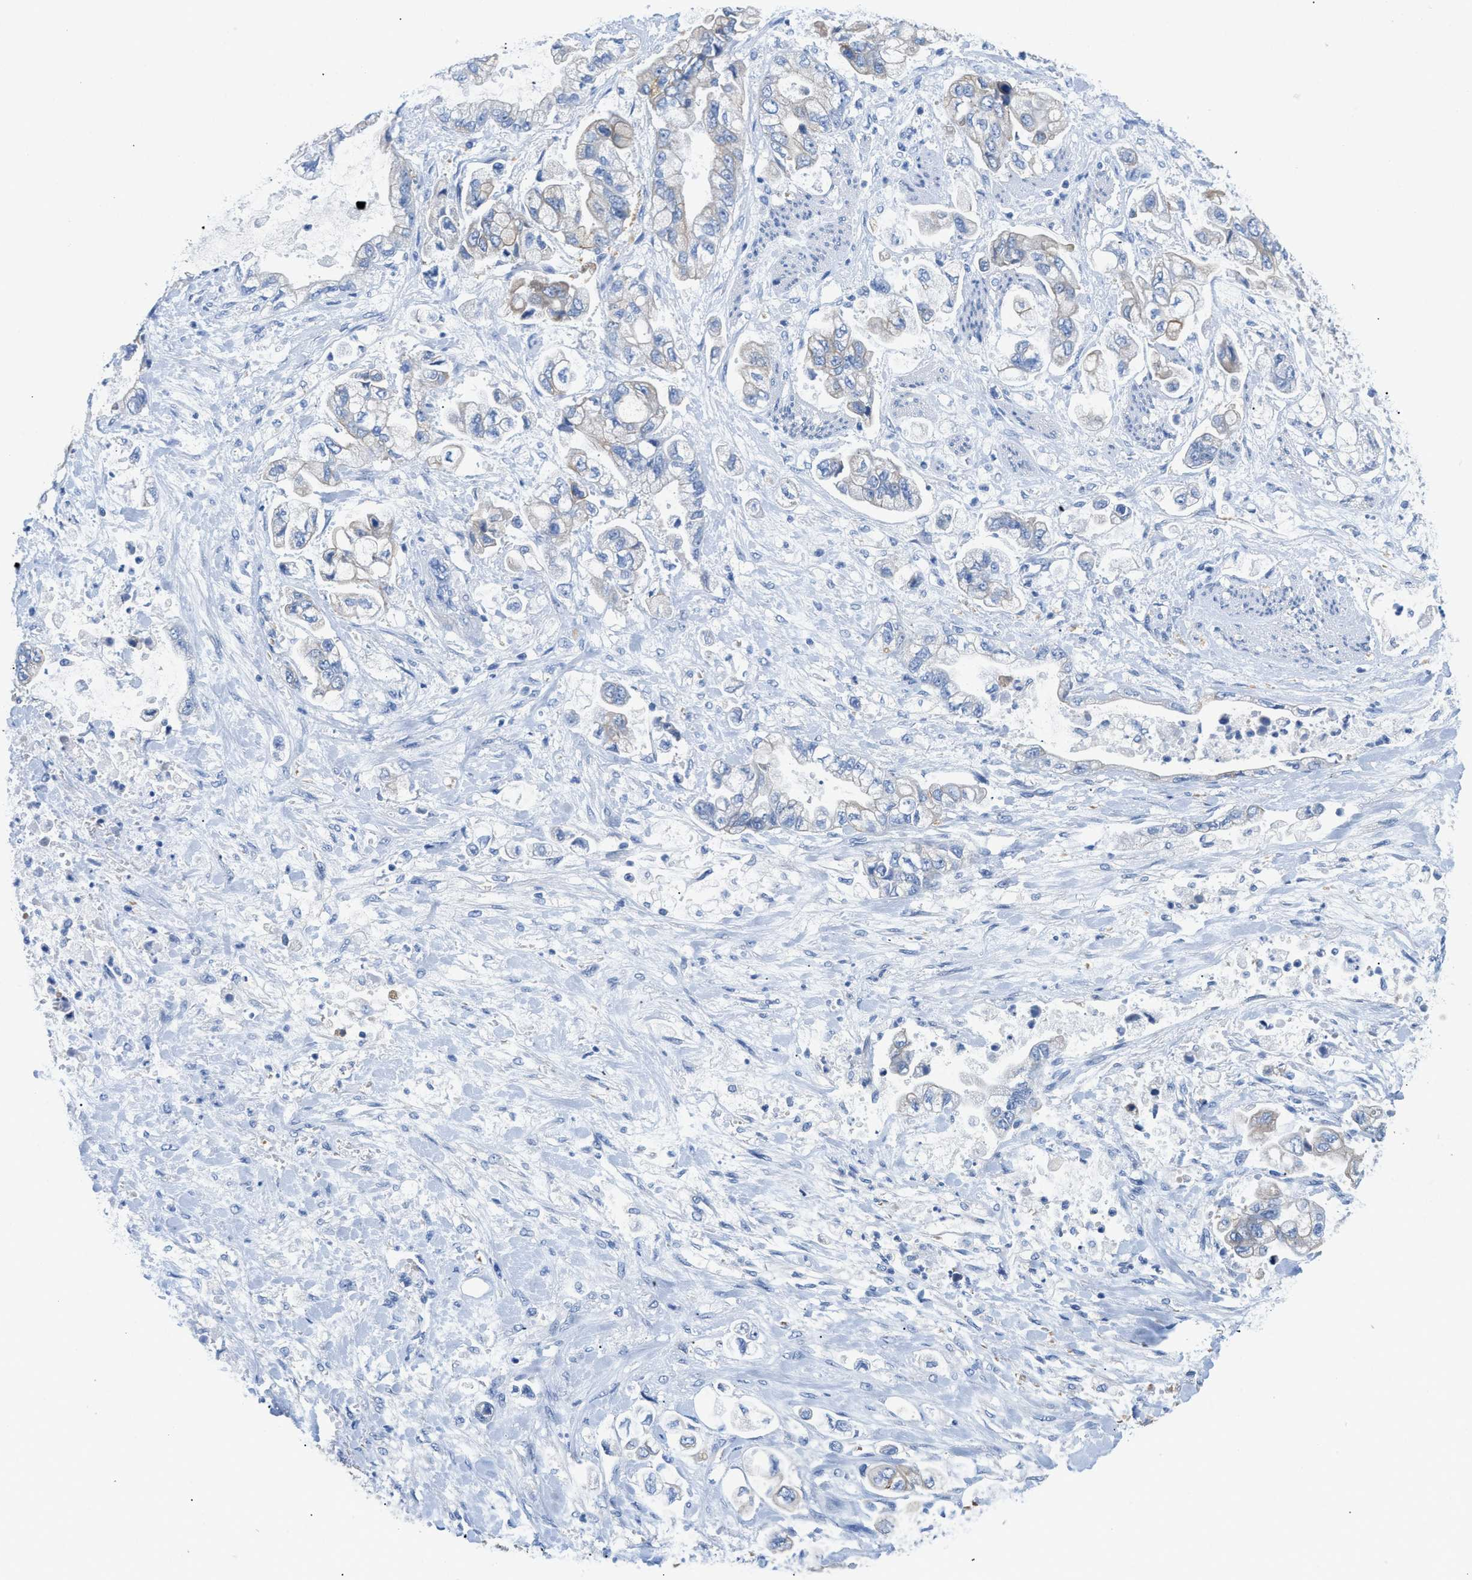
{"staining": {"intensity": "weak", "quantity": "<25%", "location": "cytoplasmic/membranous"}, "tissue": "stomach cancer", "cell_type": "Tumor cells", "image_type": "cancer", "snomed": [{"axis": "morphology", "description": "Normal tissue, NOS"}, {"axis": "morphology", "description": "Adenocarcinoma, NOS"}, {"axis": "topography", "description": "Stomach"}], "caption": "Immunohistochemistry (IHC) photomicrograph of neoplastic tissue: human adenocarcinoma (stomach) stained with DAB (3,3'-diaminobenzidine) demonstrates no significant protein expression in tumor cells.", "gene": "BPGM", "patient": {"sex": "male", "age": 62}}